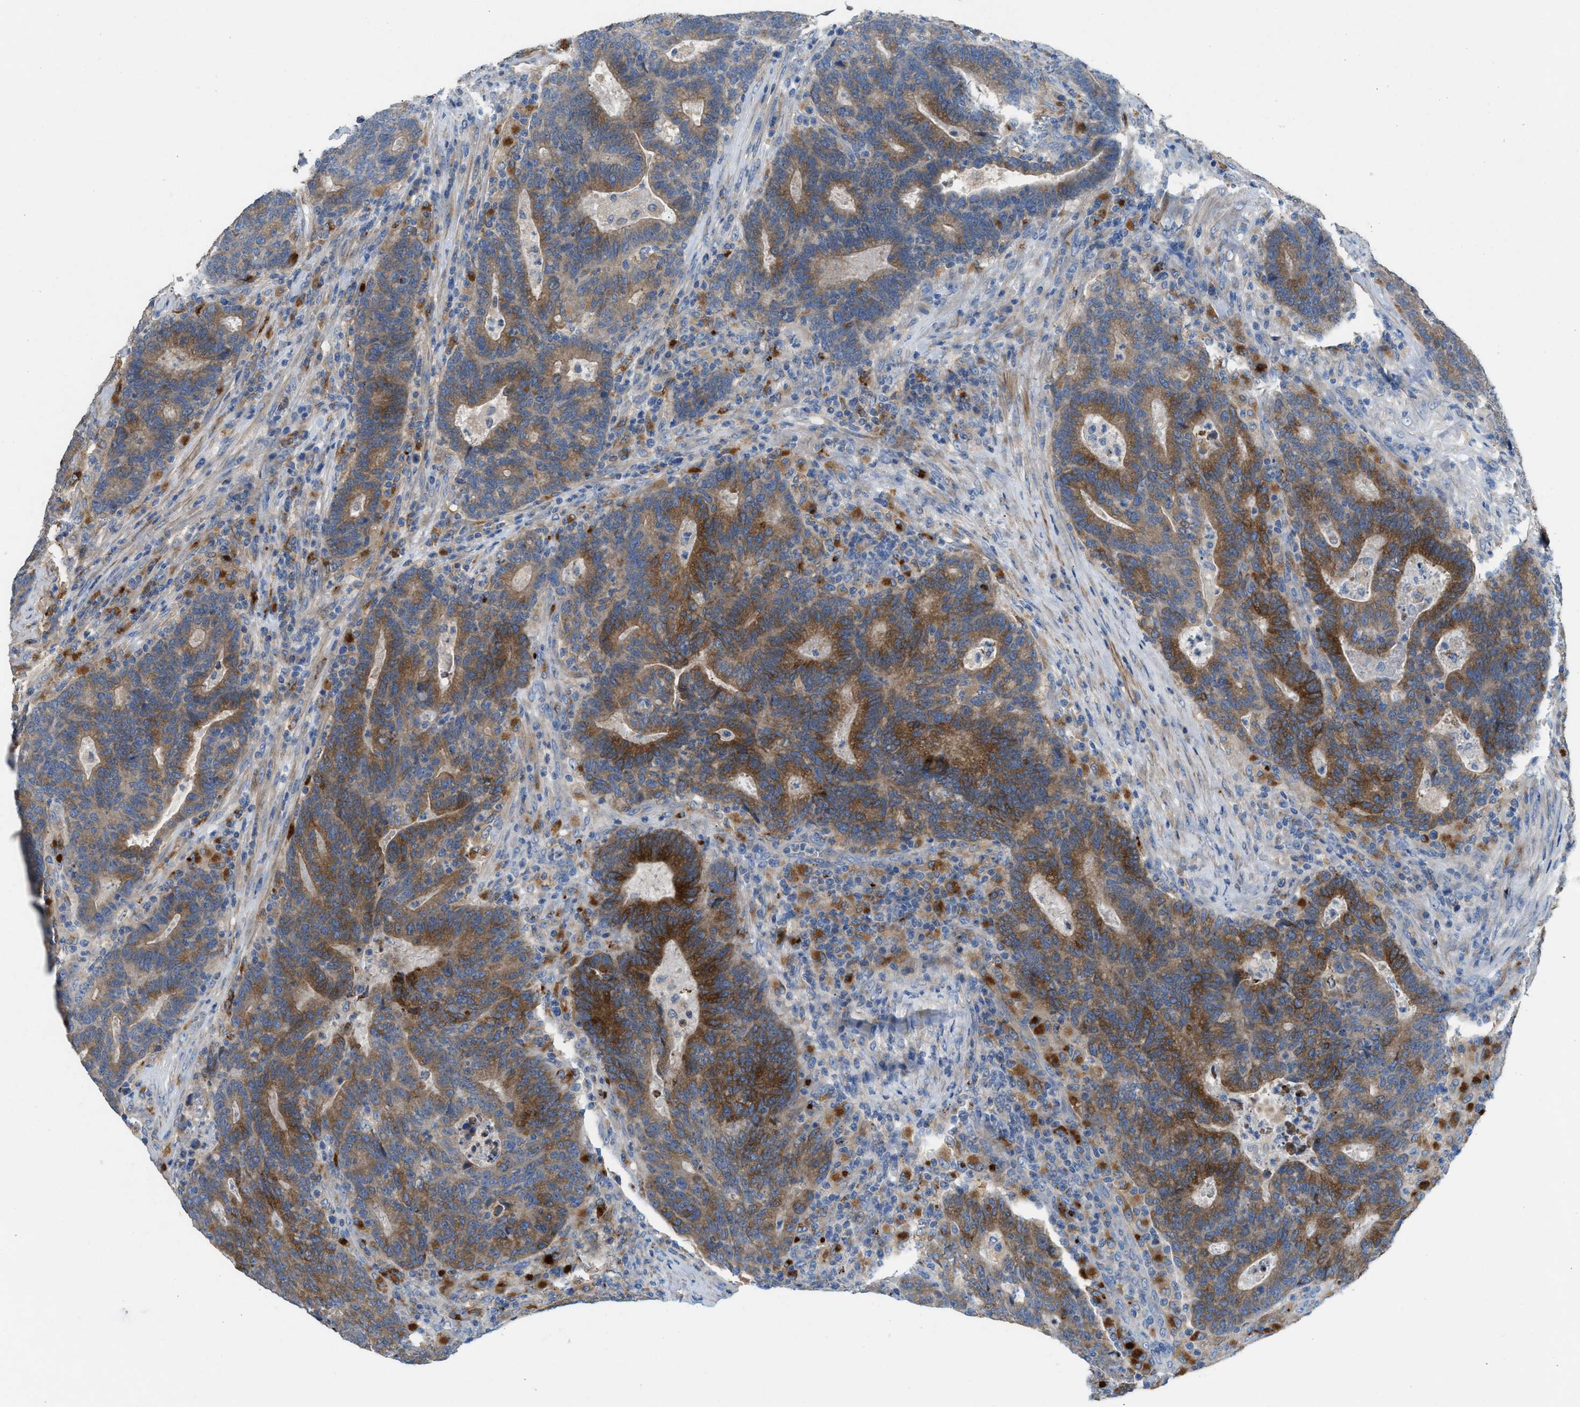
{"staining": {"intensity": "strong", "quantity": "25%-75%", "location": "cytoplasmic/membranous"}, "tissue": "colorectal cancer", "cell_type": "Tumor cells", "image_type": "cancer", "snomed": [{"axis": "morphology", "description": "Adenocarcinoma, NOS"}, {"axis": "topography", "description": "Colon"}], "caption": "Immunohistochemical staining of human colorectal cancer (adenocarcinoma) reveals high levels of strong cytoplasmic/membranous protein staining in approximately 25%-75% of tumor cells. Nuclei are stained in blue.", "gene": "AOAH", "patient": {"sex": "female", "age": 75}}